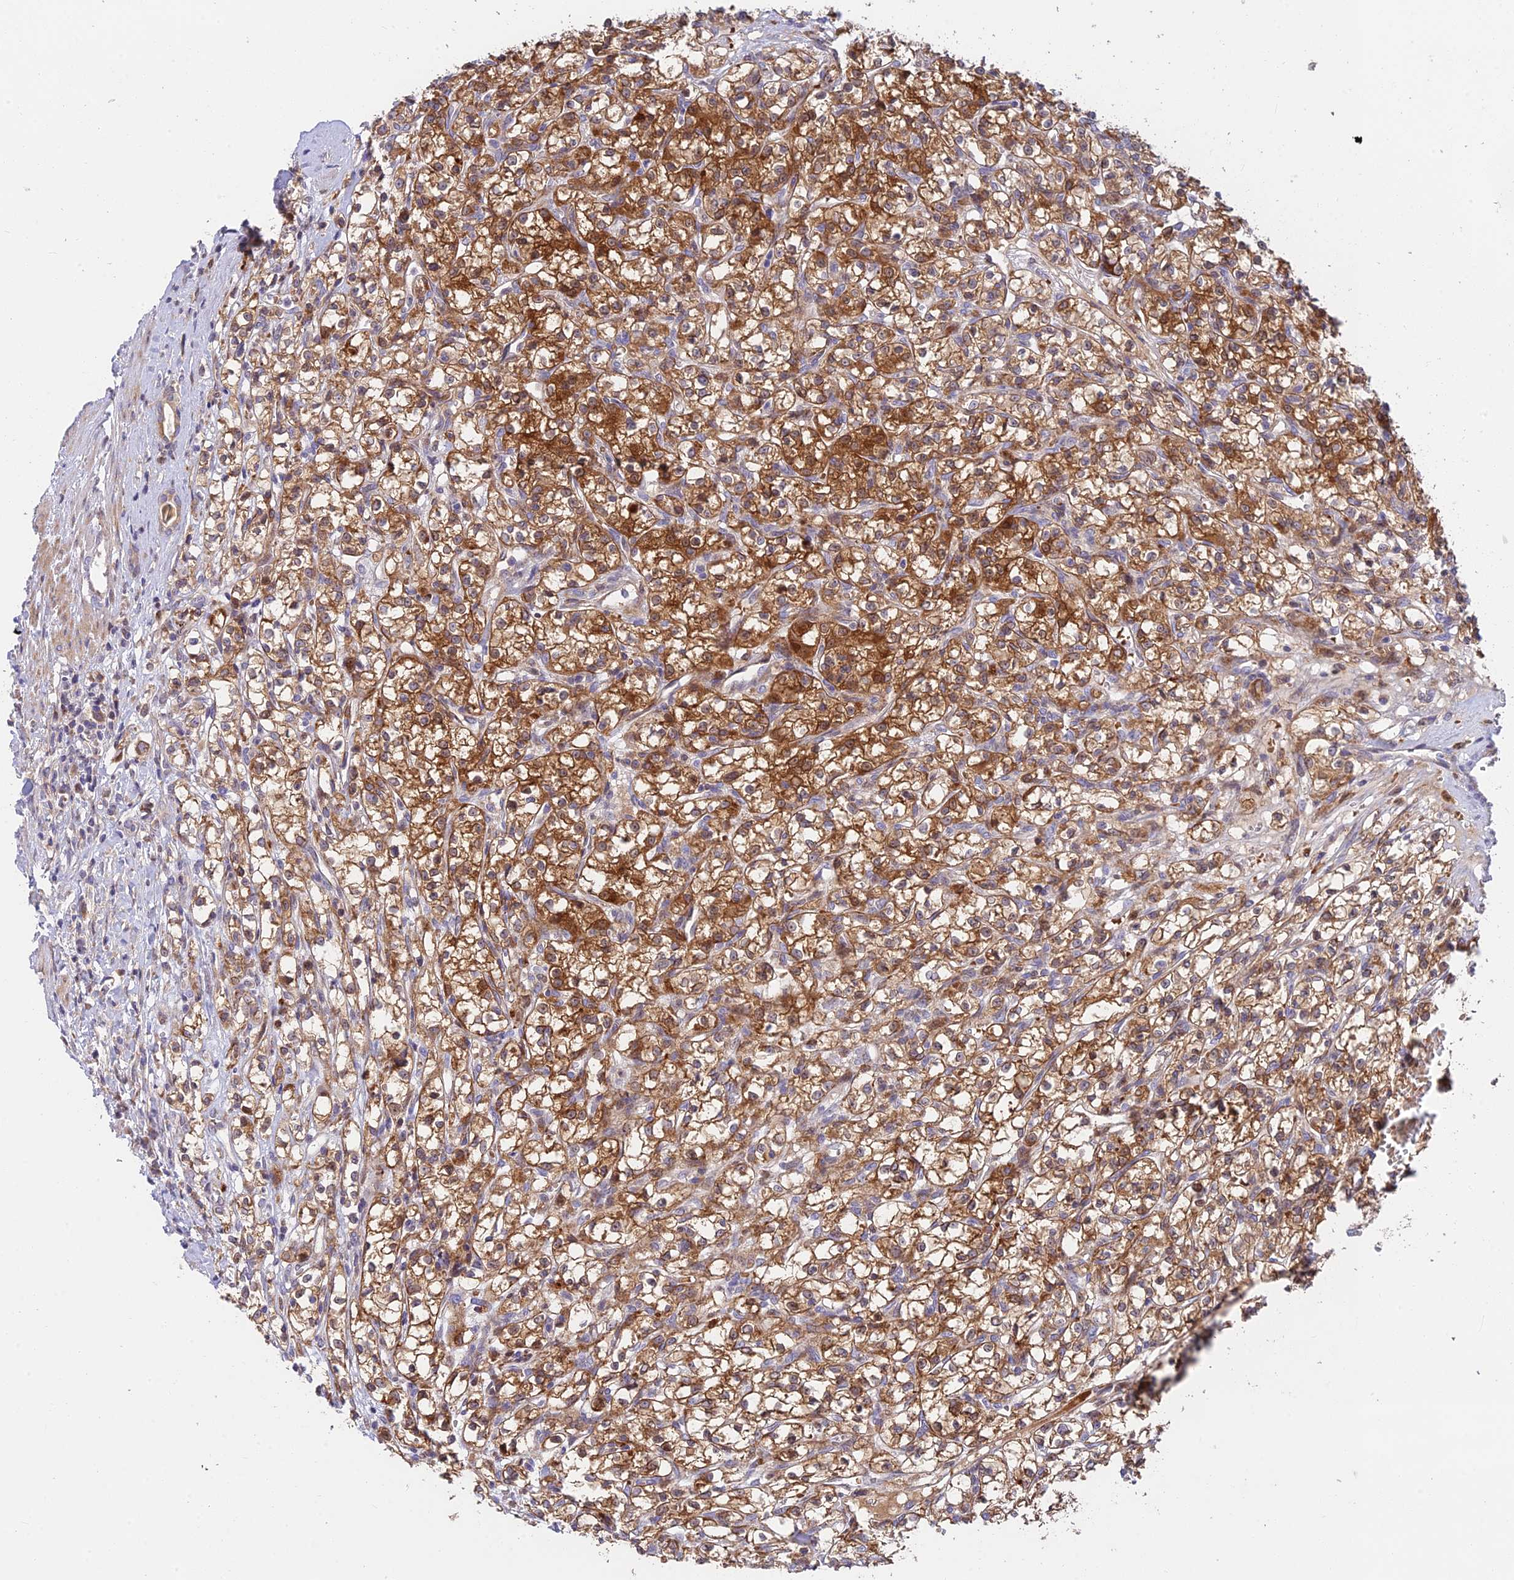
{"staining": {"intensity": "strong", "quantity": ">75%", "location": "cytoplasmic/membranous"}, "tissue": "renal cancer", "cell_type": "Tumor cells", "image_type": "cancer", "snomed": [{"axis": "morphology", "description": "Adenocarcinoma, NOS"}, {"axis": "topography", "description": "Kidney"}], "caption": "Strong cytoplasmic/membranous expression is seen in approximately >75% of tumor cells in renal cancer (adenocarcinoma). The staining is performed using DAB (3,3'-diaminobenzidine) brown chromogen to label protein expression. The nuclei are counter-stained blue using hematoxylin.", "gene": "FUOM", "patient": {"sex": "female", "age": 59}}